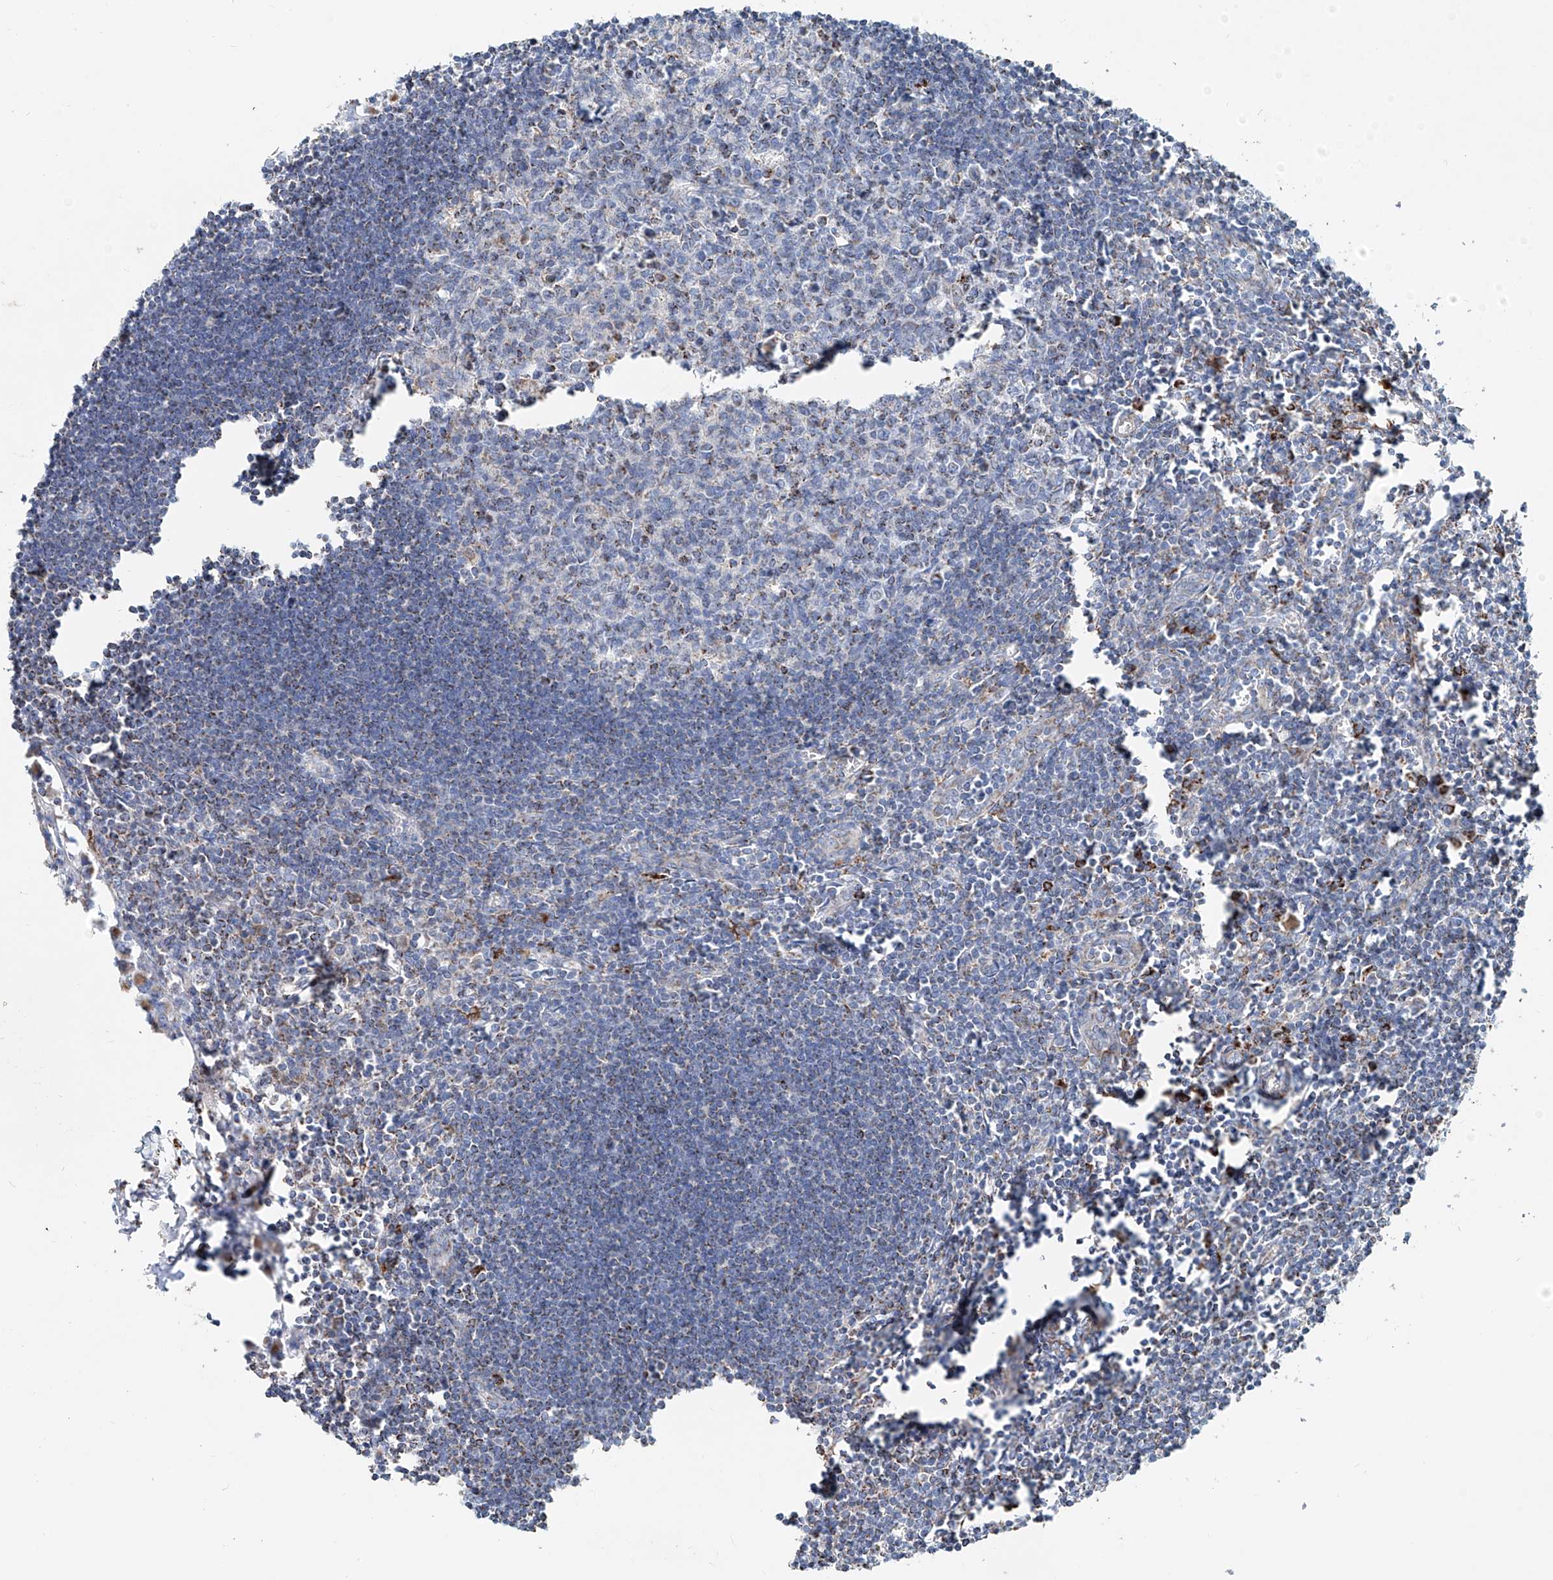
{"staining": {"intensity": "moderate", "quantity": "<25%", "location": "cytoplasmic/membranous"}, "tissue": "lymph node", "cell_type": "Germinal center cells", "image_type": "normal", "snomed": [{"axis": "morphology", "description": "Normal tissue, NOS"}, {"axis": "morphology", "description": "Malignant melanoma, Metastatic site"}, {"axis": "topography", "description": "Lymph node"}], "caption": "Benign lymph node demonstrates moderate cytoplasmic/membranous expression in approximately <25% of germinal center cells, visualized by immunohistochemistry. (Brightfield microscopy of DAB IHC at high magnification).", "gene": "CARD10", "patient": {"sex": "male", "age": 41}}